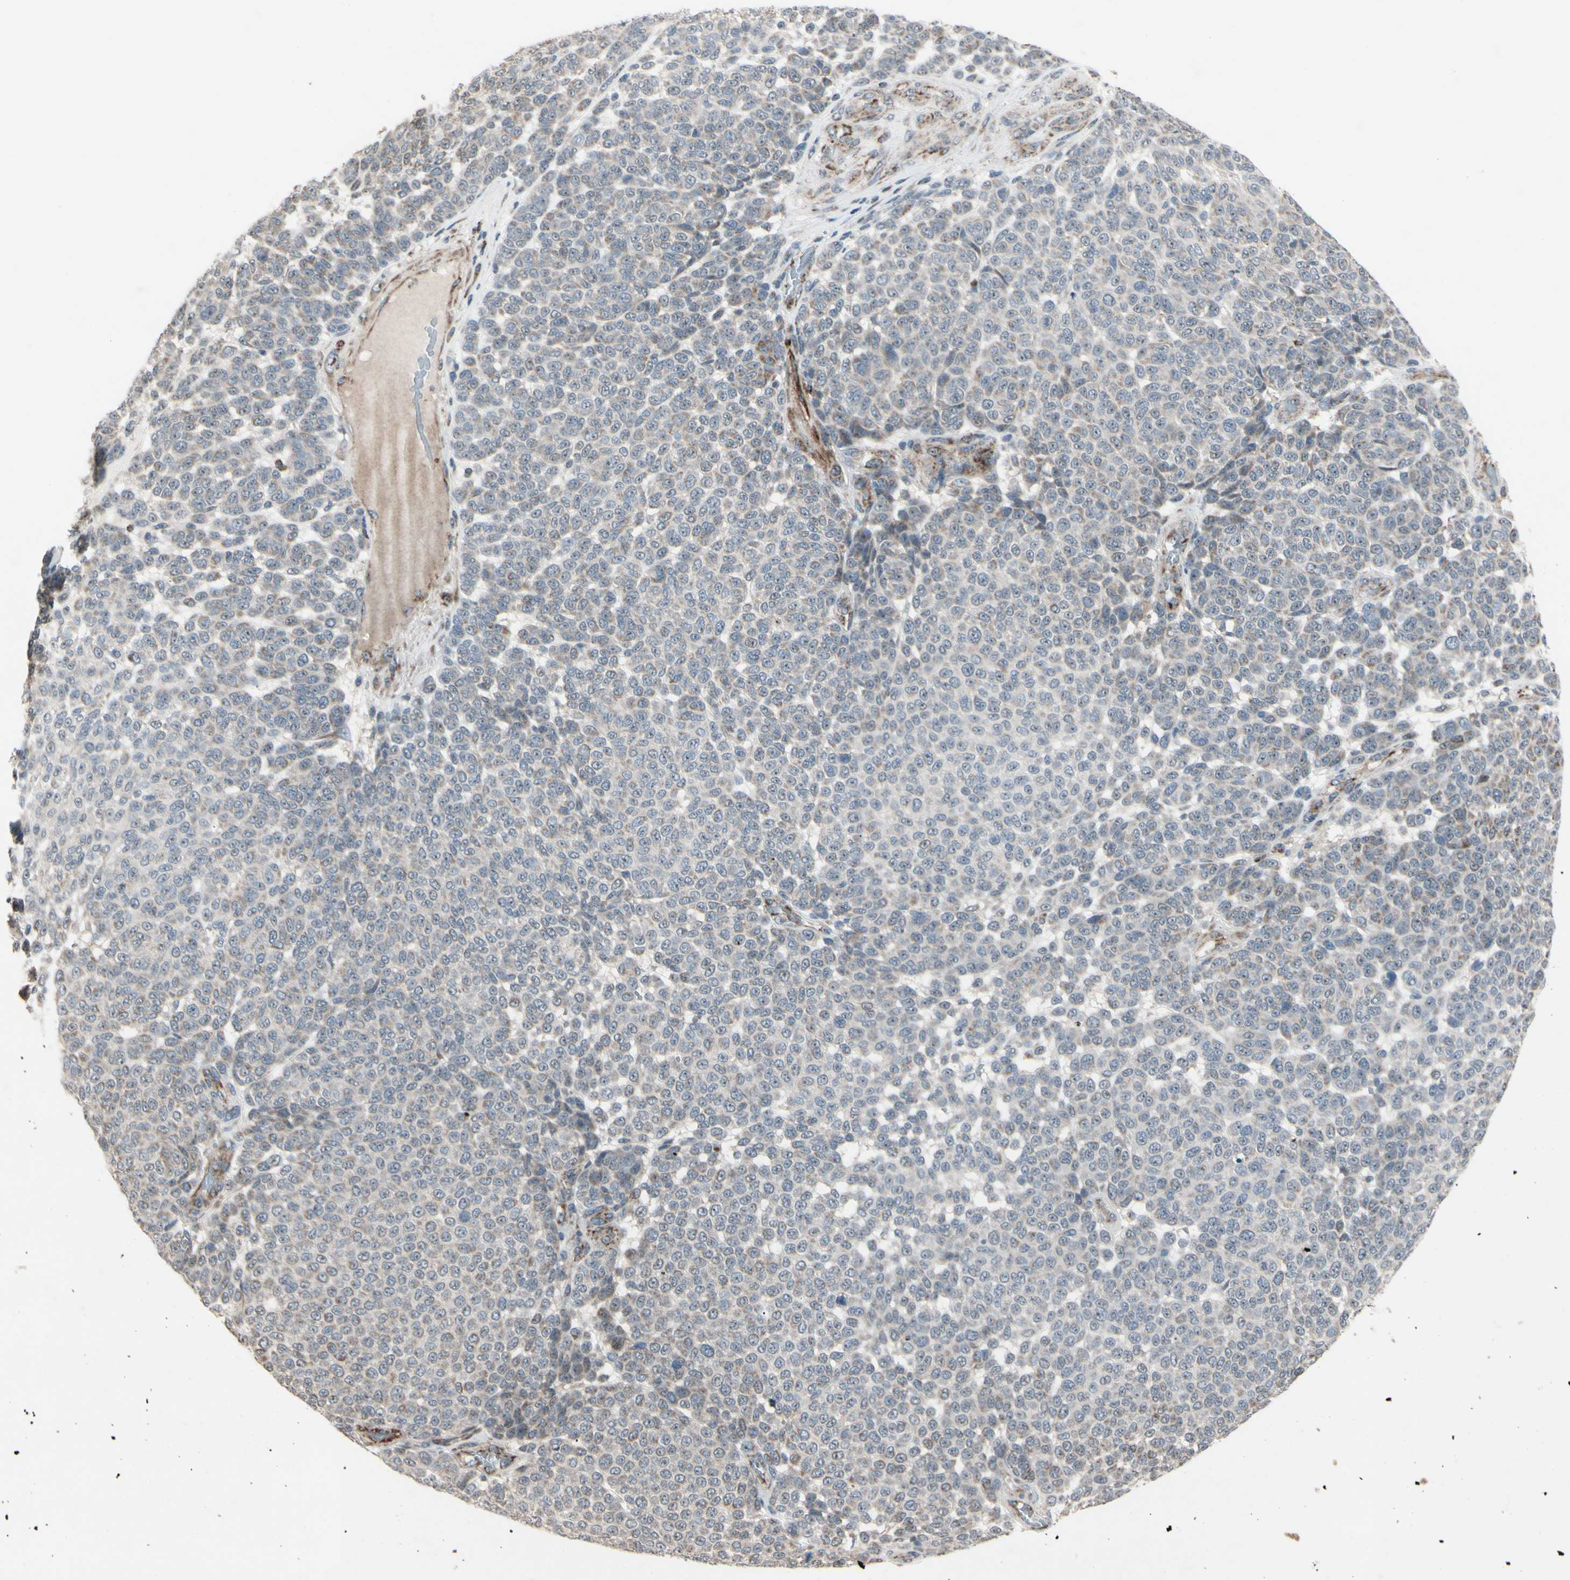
{"staining": {"intensity": "weak", "quantity": ">75%", "location": "cytoplasmic/membranous"}, "tissue": "melanoma", "cell_type": "Tumor cells", "image_type": "cancer", "snomed": [{"axis": "morphology", "description": "Malignant melanoma, NOS"}, {"axis": "topography", "description": "Skin"}], "caption": "This is an image of immunohistochemistry (IHC) staining of malignant melanoma, which shows weak positivity in the cytoplasmic/membranous of tumor cells.", "gene": "CPT1A", "patient": {"sex": "male", "age": 59}}